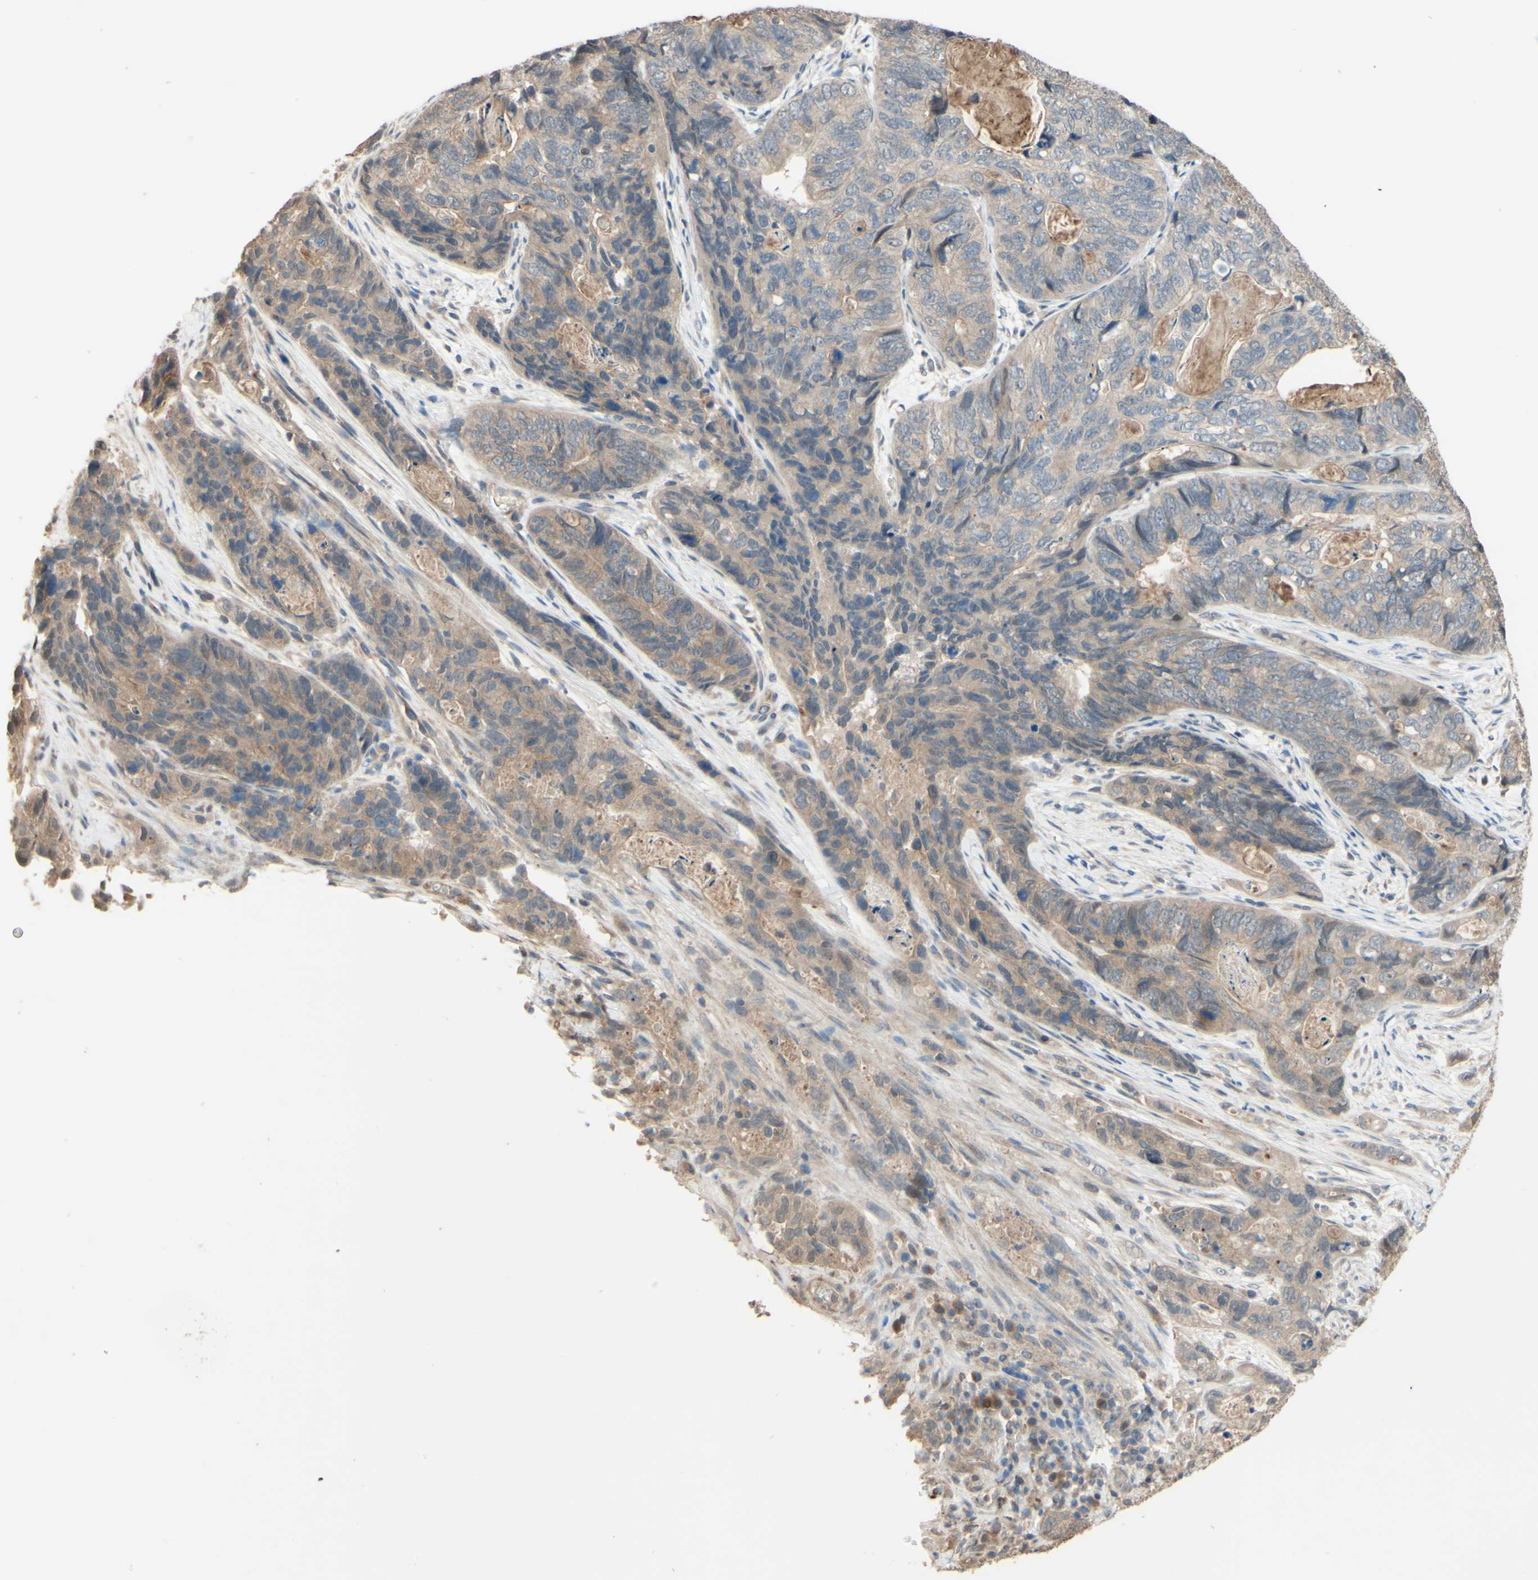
{"staining": {"intensity": "weak", "quantity": ">75%", "location": "cytoplasmic/membranous"}, "tissue": "stomach cancer", "cell_type": "Tumor cells", "image_type": "cancer", "snomed": [{"axis": "morphology", "description": "Adenocarcinoma, NOS"}, {"axis": "topography", "description": "Stomach"}], "caption": "Protein analysis of adenocarcinoma (stomach) tissue demonstrates weak cytoplasmic/membranous expression in approximately >75% of tumor cells.", "gene": "SMIM19", "patient": {"sex": "female", "age": 89}}